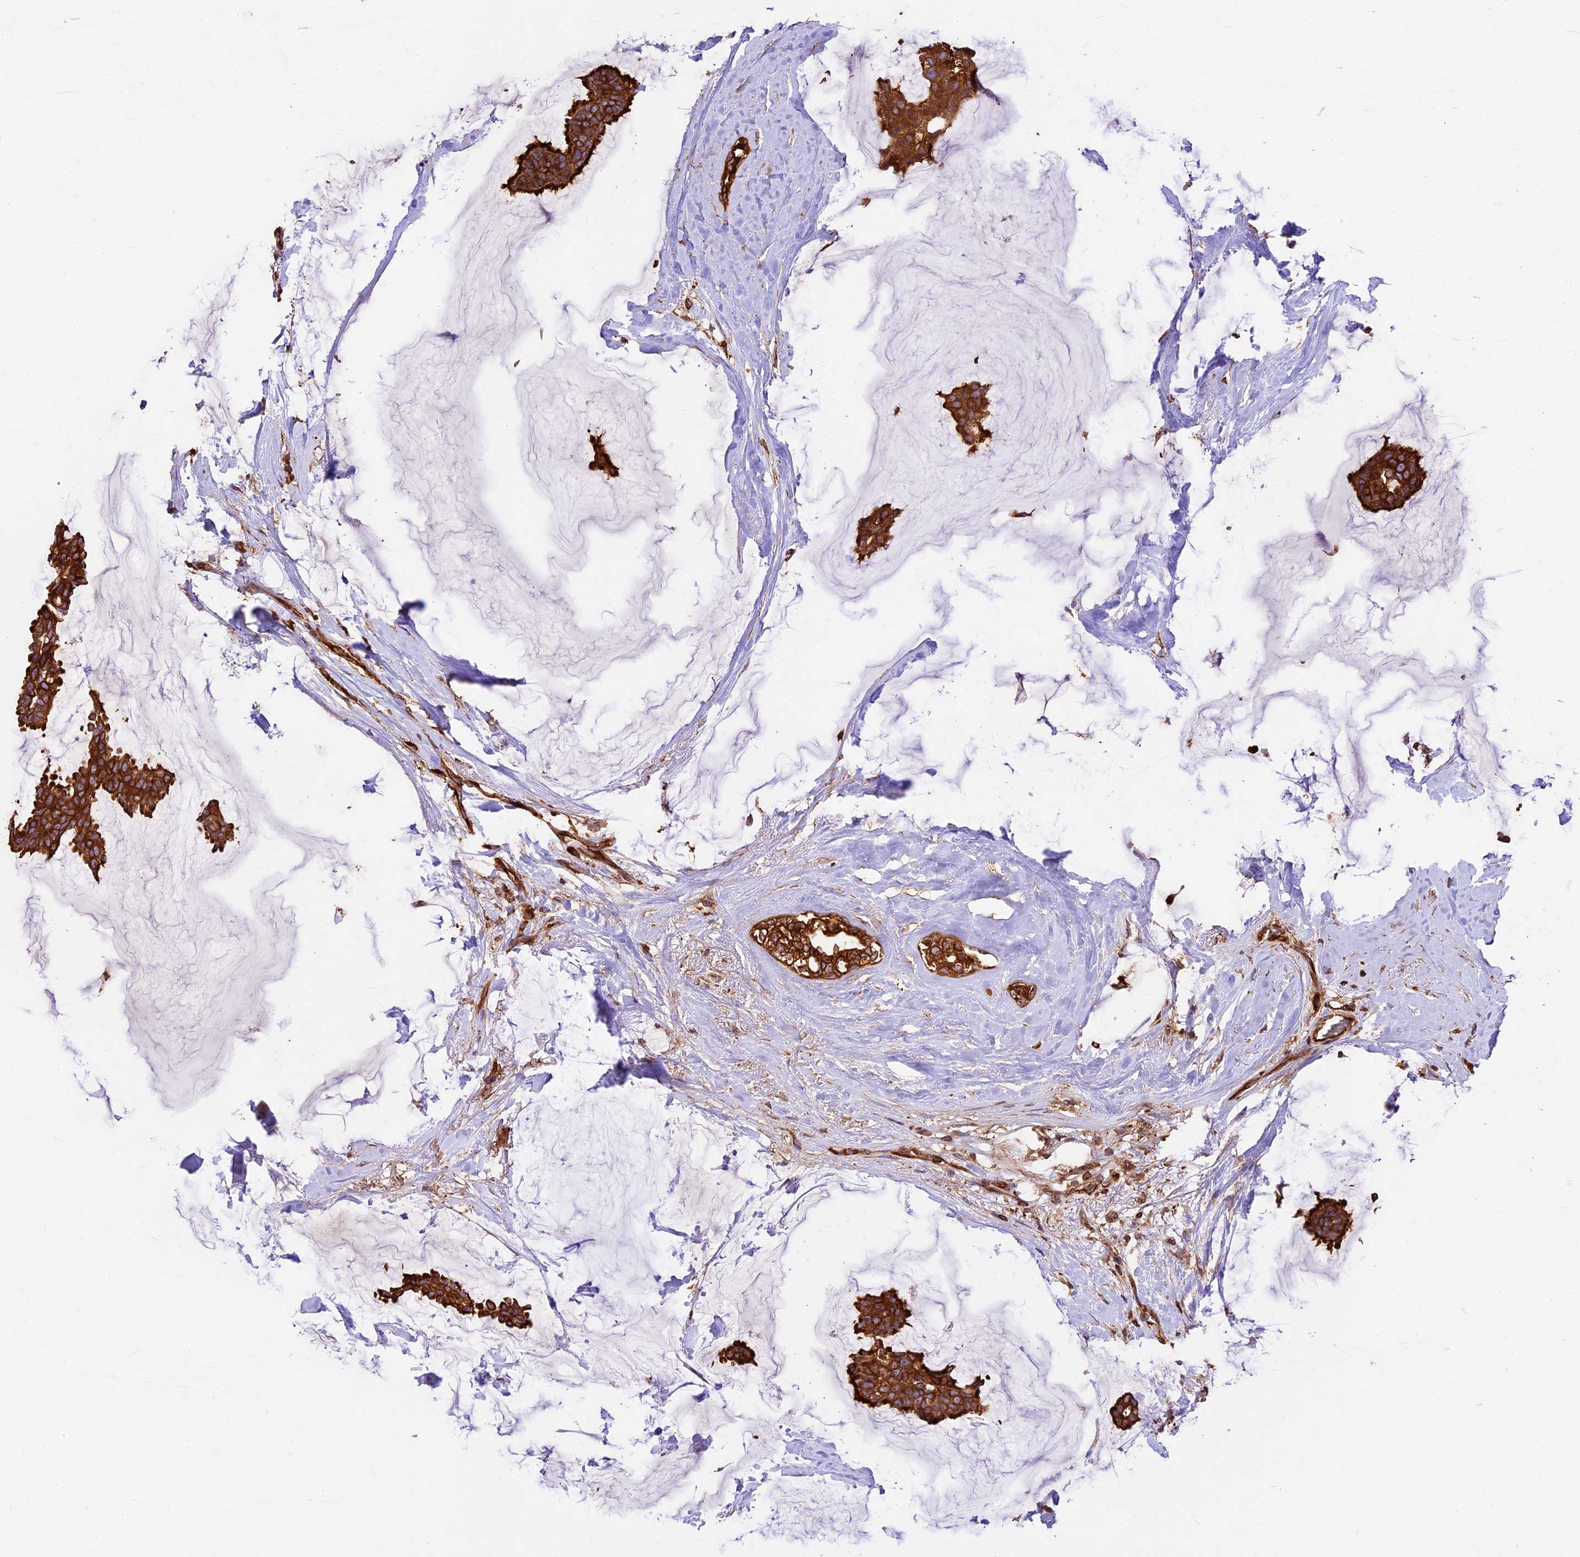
{"staining": {"intensity": "strong", "quantity": ">75%", "location": "cytoplasmic/membranous"}, "tissue": "breast cancer", "cell_type": "Tumor cells", "image_type": "cancer", "snomed": [{"axis": "morphology", "description": "Duct carcinoma"}, {"axis": "topography", "description": "Breast"}], "caption": "Breast invasive ductal carcinoma stained with a brown dye displays strong cytoplasmic/membranous positive staining in about >75% of tumor cells.", "gene": "KARS1", "patient": {"sex": "female", "age": 93}}